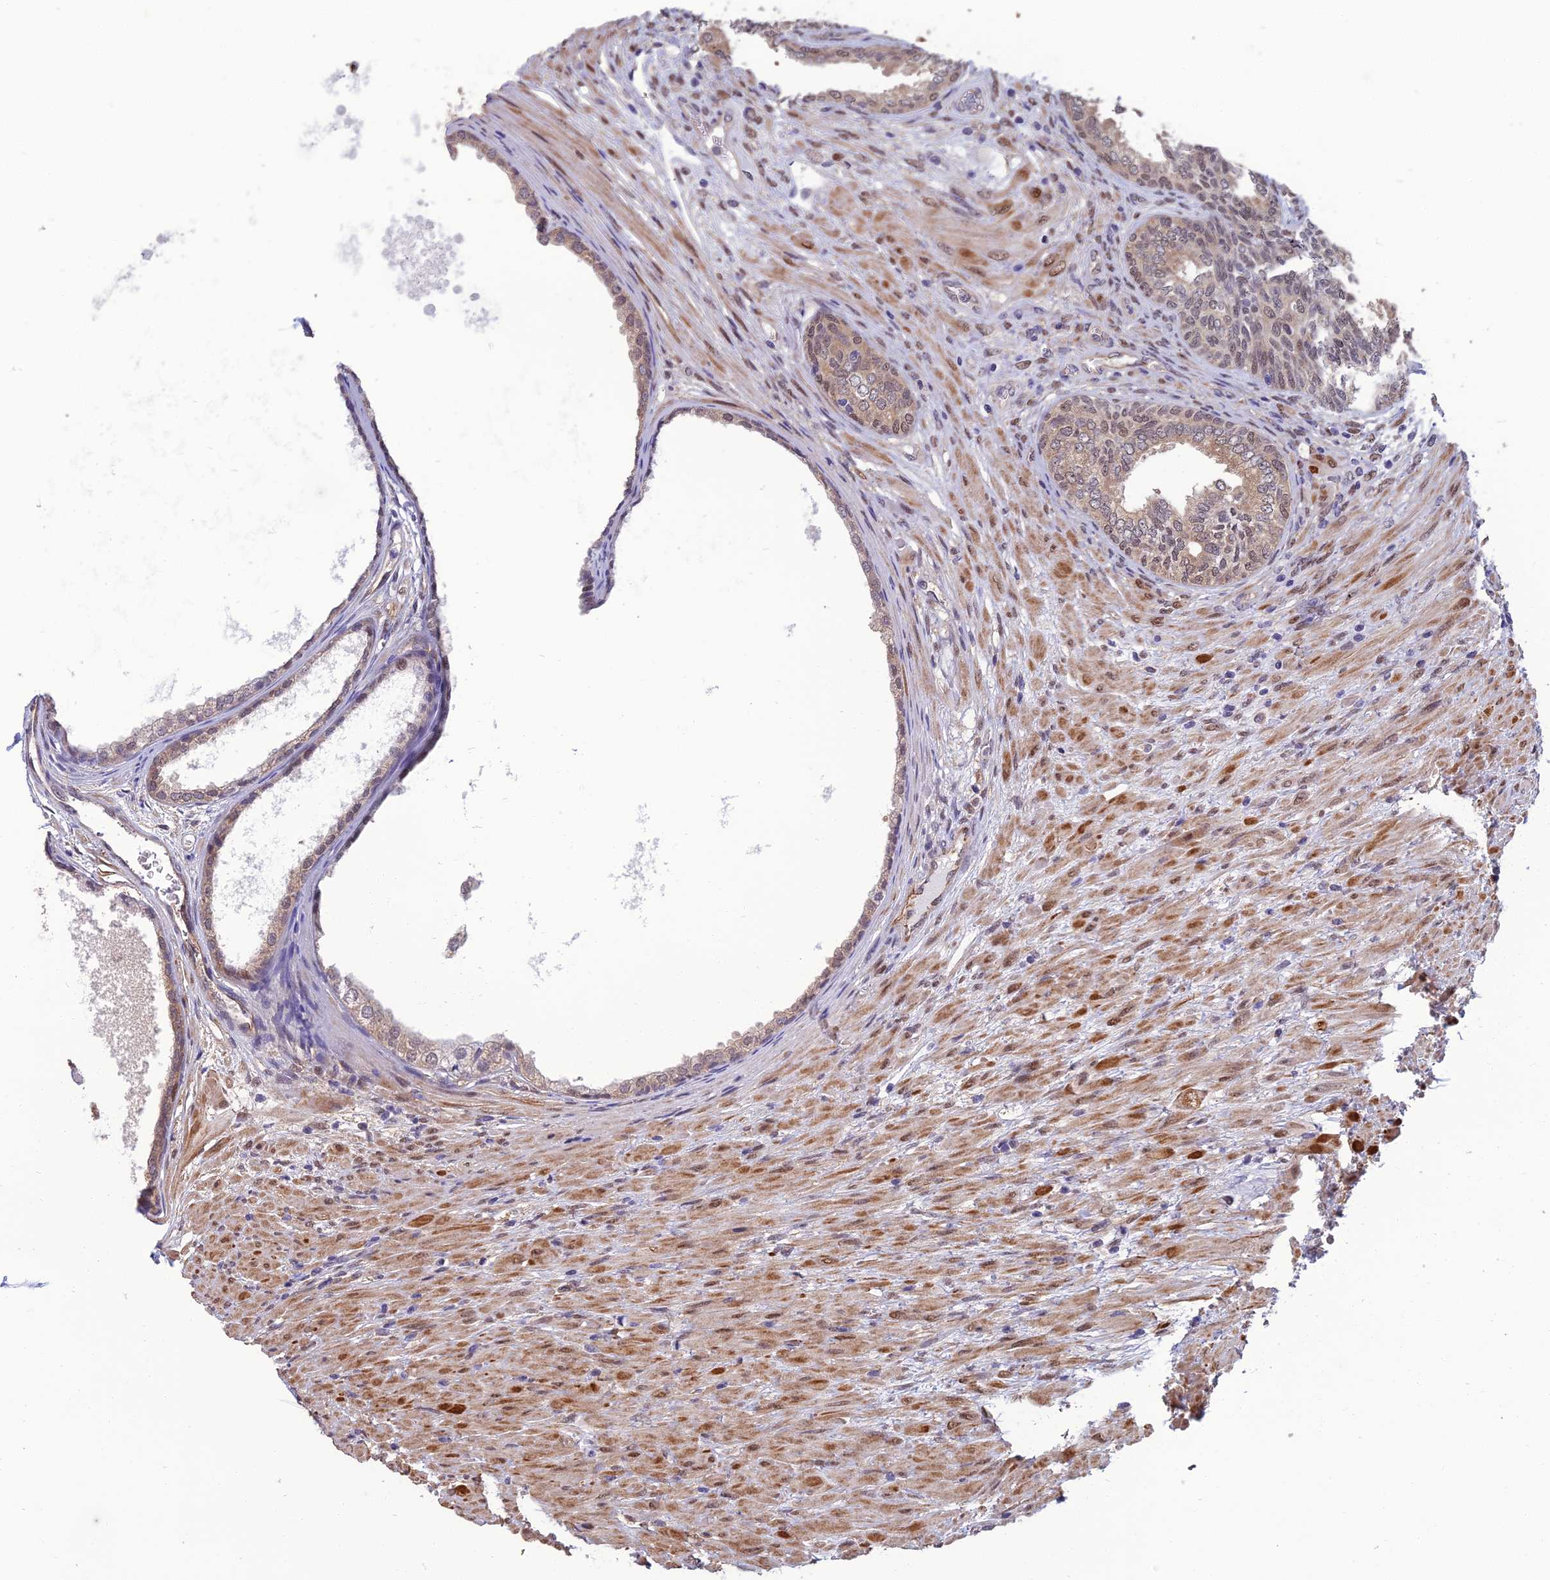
{"staining": {"intensity": "moderate", "quantity": "25%-75%", "location": "cytoplasmic/membranous,nuclear"}, "tissue": "prostate", "cell_type": "Glandular cells", "image_type": "normal", "snomed": [{"axis": "morphology", "description": "Normal tissue, NOS"}, {"axis": "topography", "description": "Prostate"}], "caption": "Glandular cells reveal medium levels of moderate cytoplasmic/membranous,nuclear expression in approximately 25%-75% of cells in unremarkable human prostate.", "gene": "NR4A3", "patient": {"sex": "male", "age": 76}}